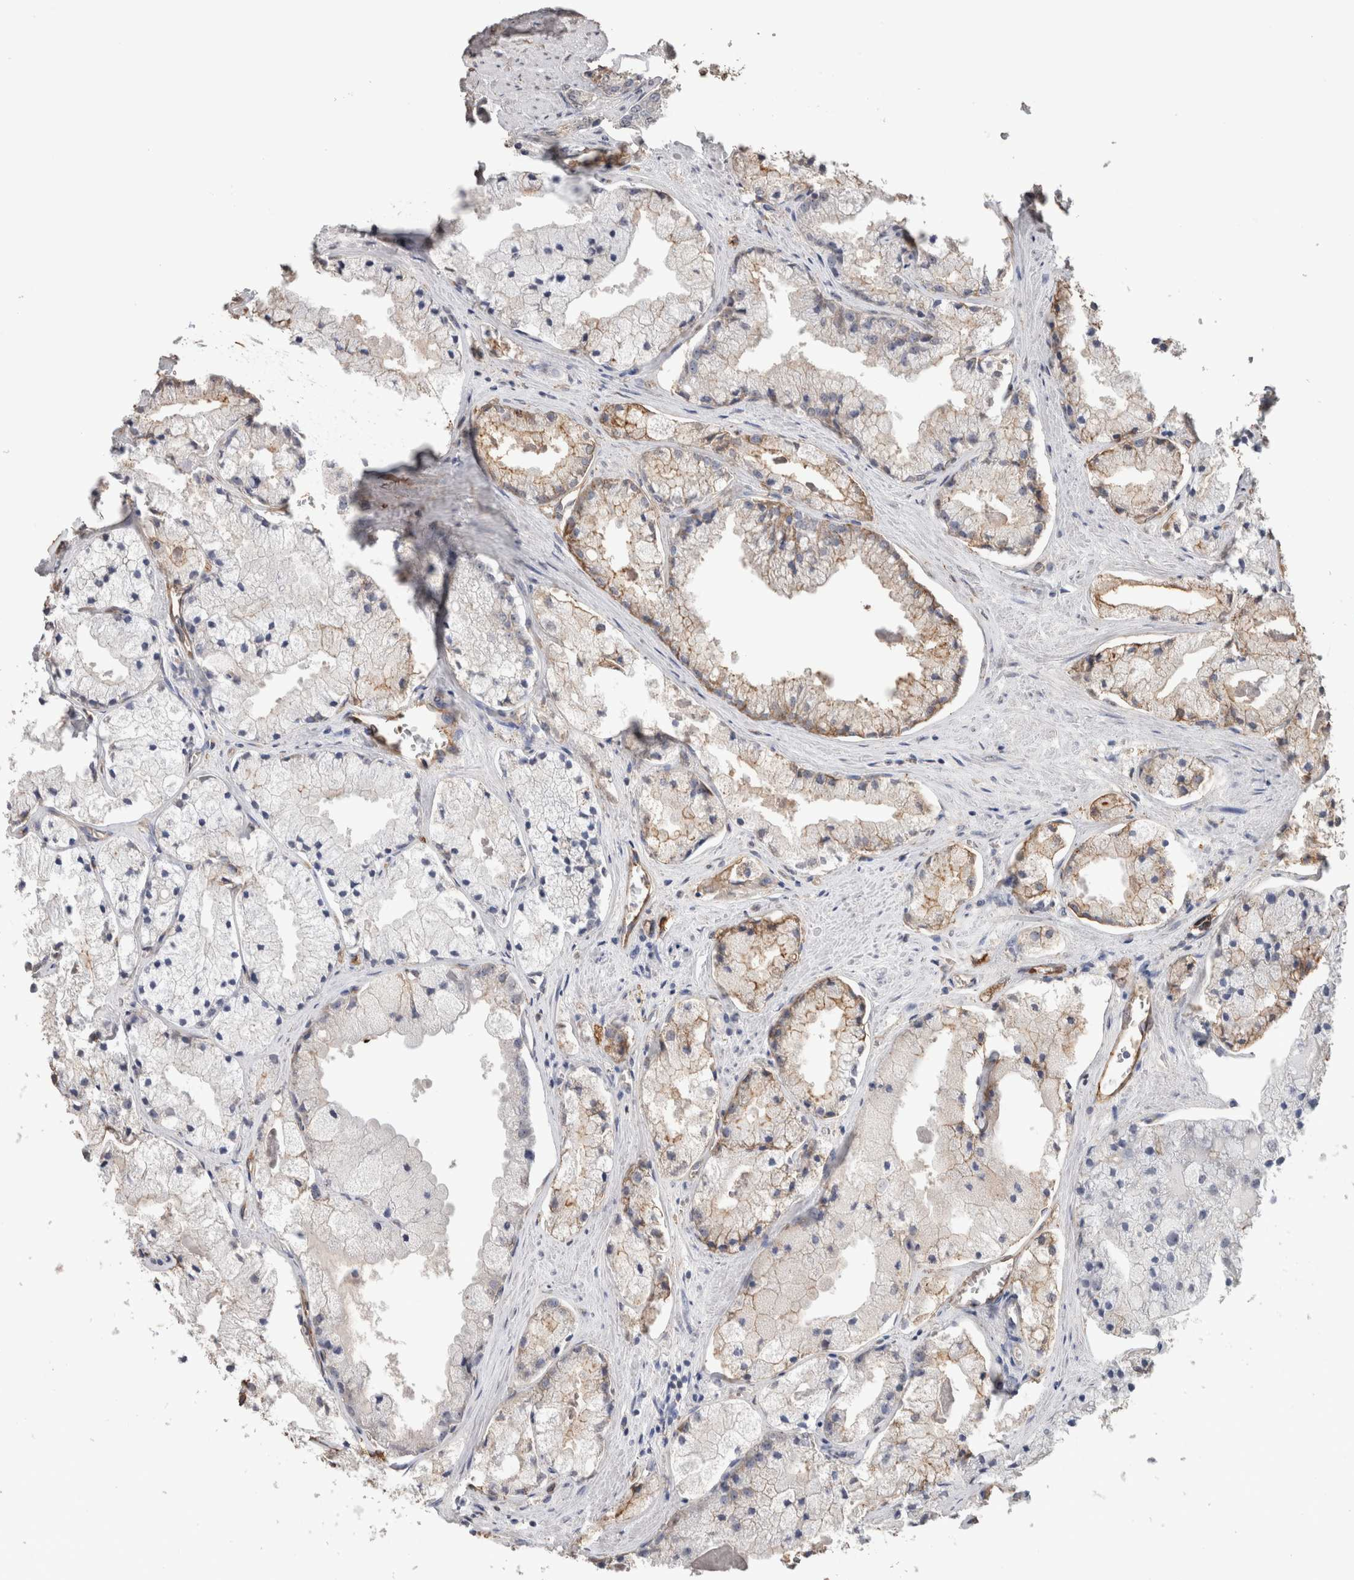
{"staining": {"intensity": "moderate", "quantity": "<25%", "location": "cytoplasmic/membranous"}, "tissue": "prostate cancer", "cell_type": "Tumor cells", "image_type": "cancer", "snomed": [{"axis": "morphology", "description": "Adenocarcinoma, High grade"}, {"axis": "topography", "description": "Prostate"}], "caption": "Approximately <25% of tumor cells in prostate high-grade adenocarcinoma show moderate cytoplasmic/membranous protein expression as visualized by brown immunohistochemical staining.", "gene": "S100A10", "patient": {"sex": "male", "age": 50}}